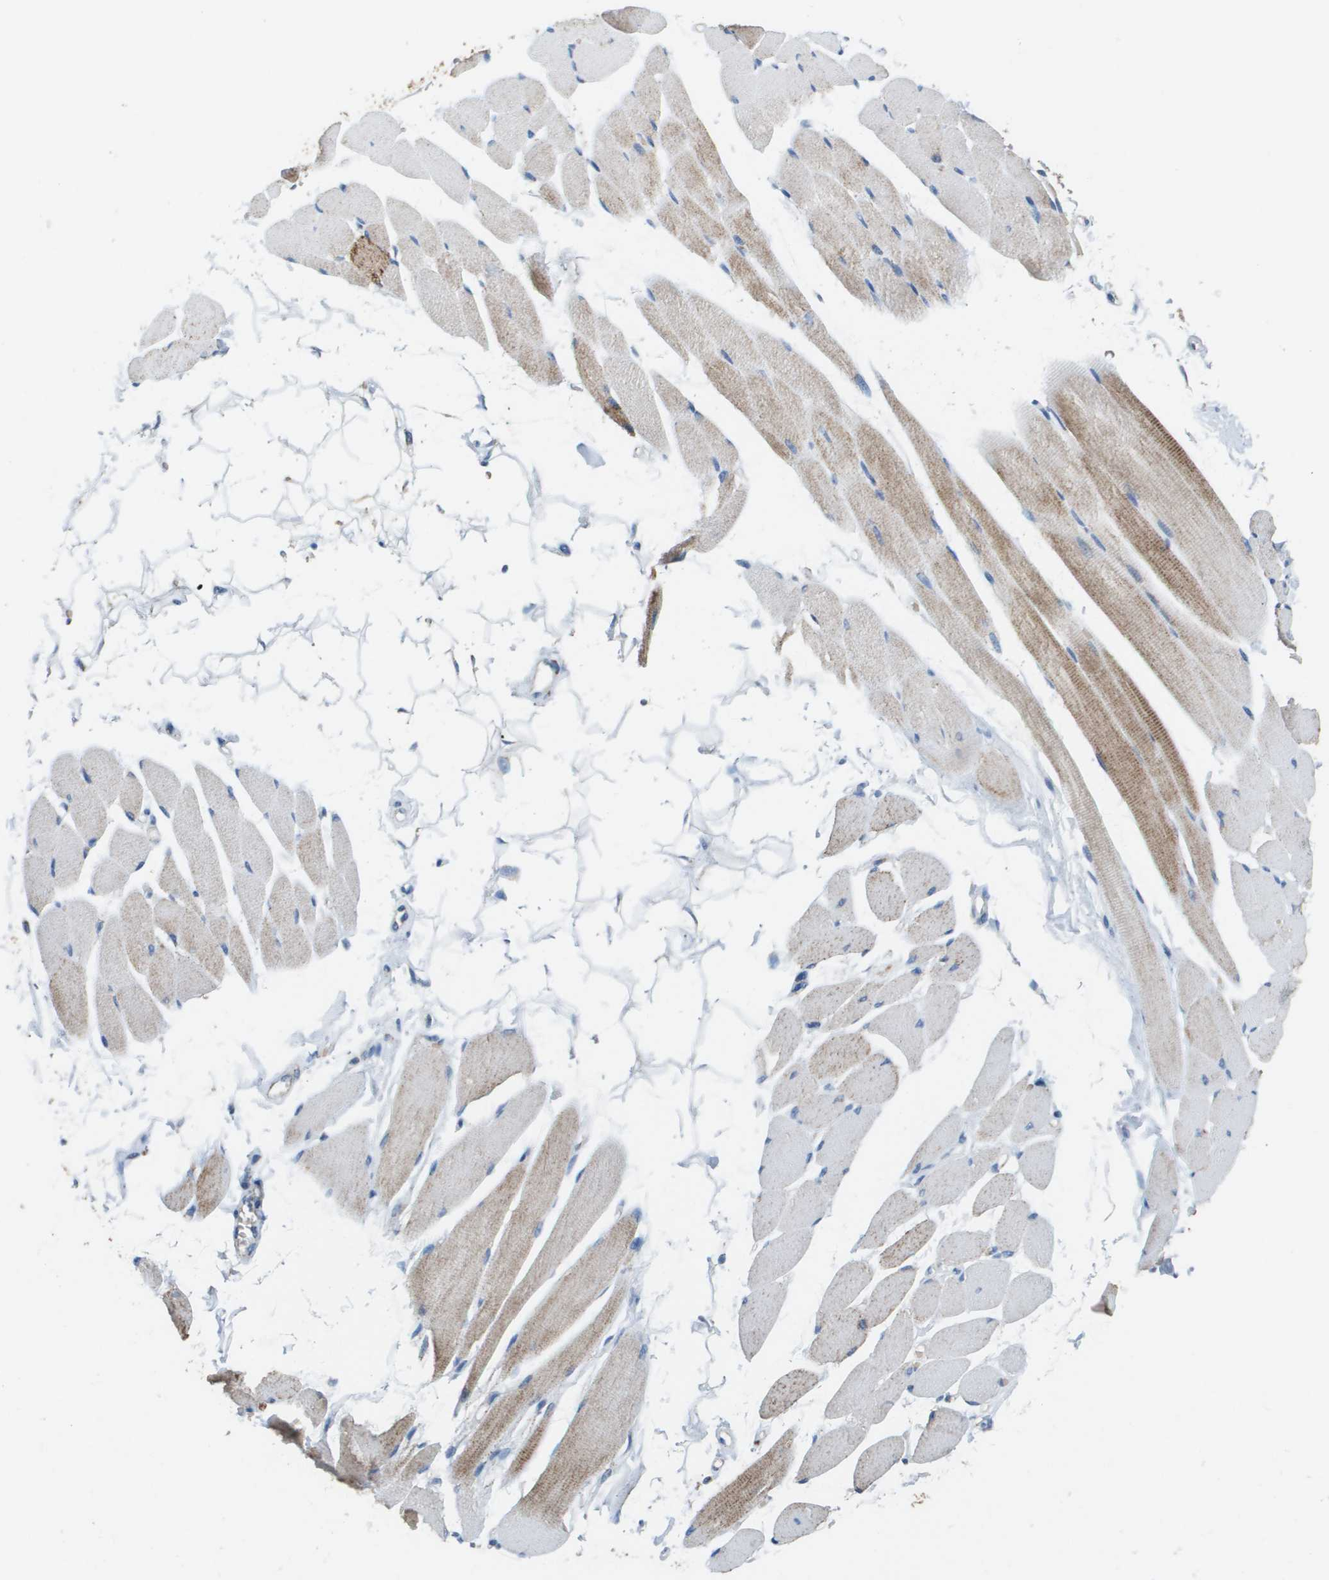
{"staining": {"intensity": "moderate", "quantity": "25%-75%", "location": "cytoplasmic/membranous"}, "tissue": "skeletal muscle", "cell_type": "Myocytes", "image_type": "normal", "snomed": [{"axis": "morphology", "description": "Normal tissue, NOS"}, {"axis": "topography", "description": "Skeletal muscle"}, {"axis": "topography", "description": "Oral tissue"}, {"axis": "topography", "description": "Peripheral nerve tissue"}], "caption": "Protein expression analysis of normal skeletal muscle demonstrates moderate cytoplasmic/membranous expression in approximately 25%-75% of myocytes.", "gene": "ATP5F1B", "patient": {"sex": "female", "age": 84}}